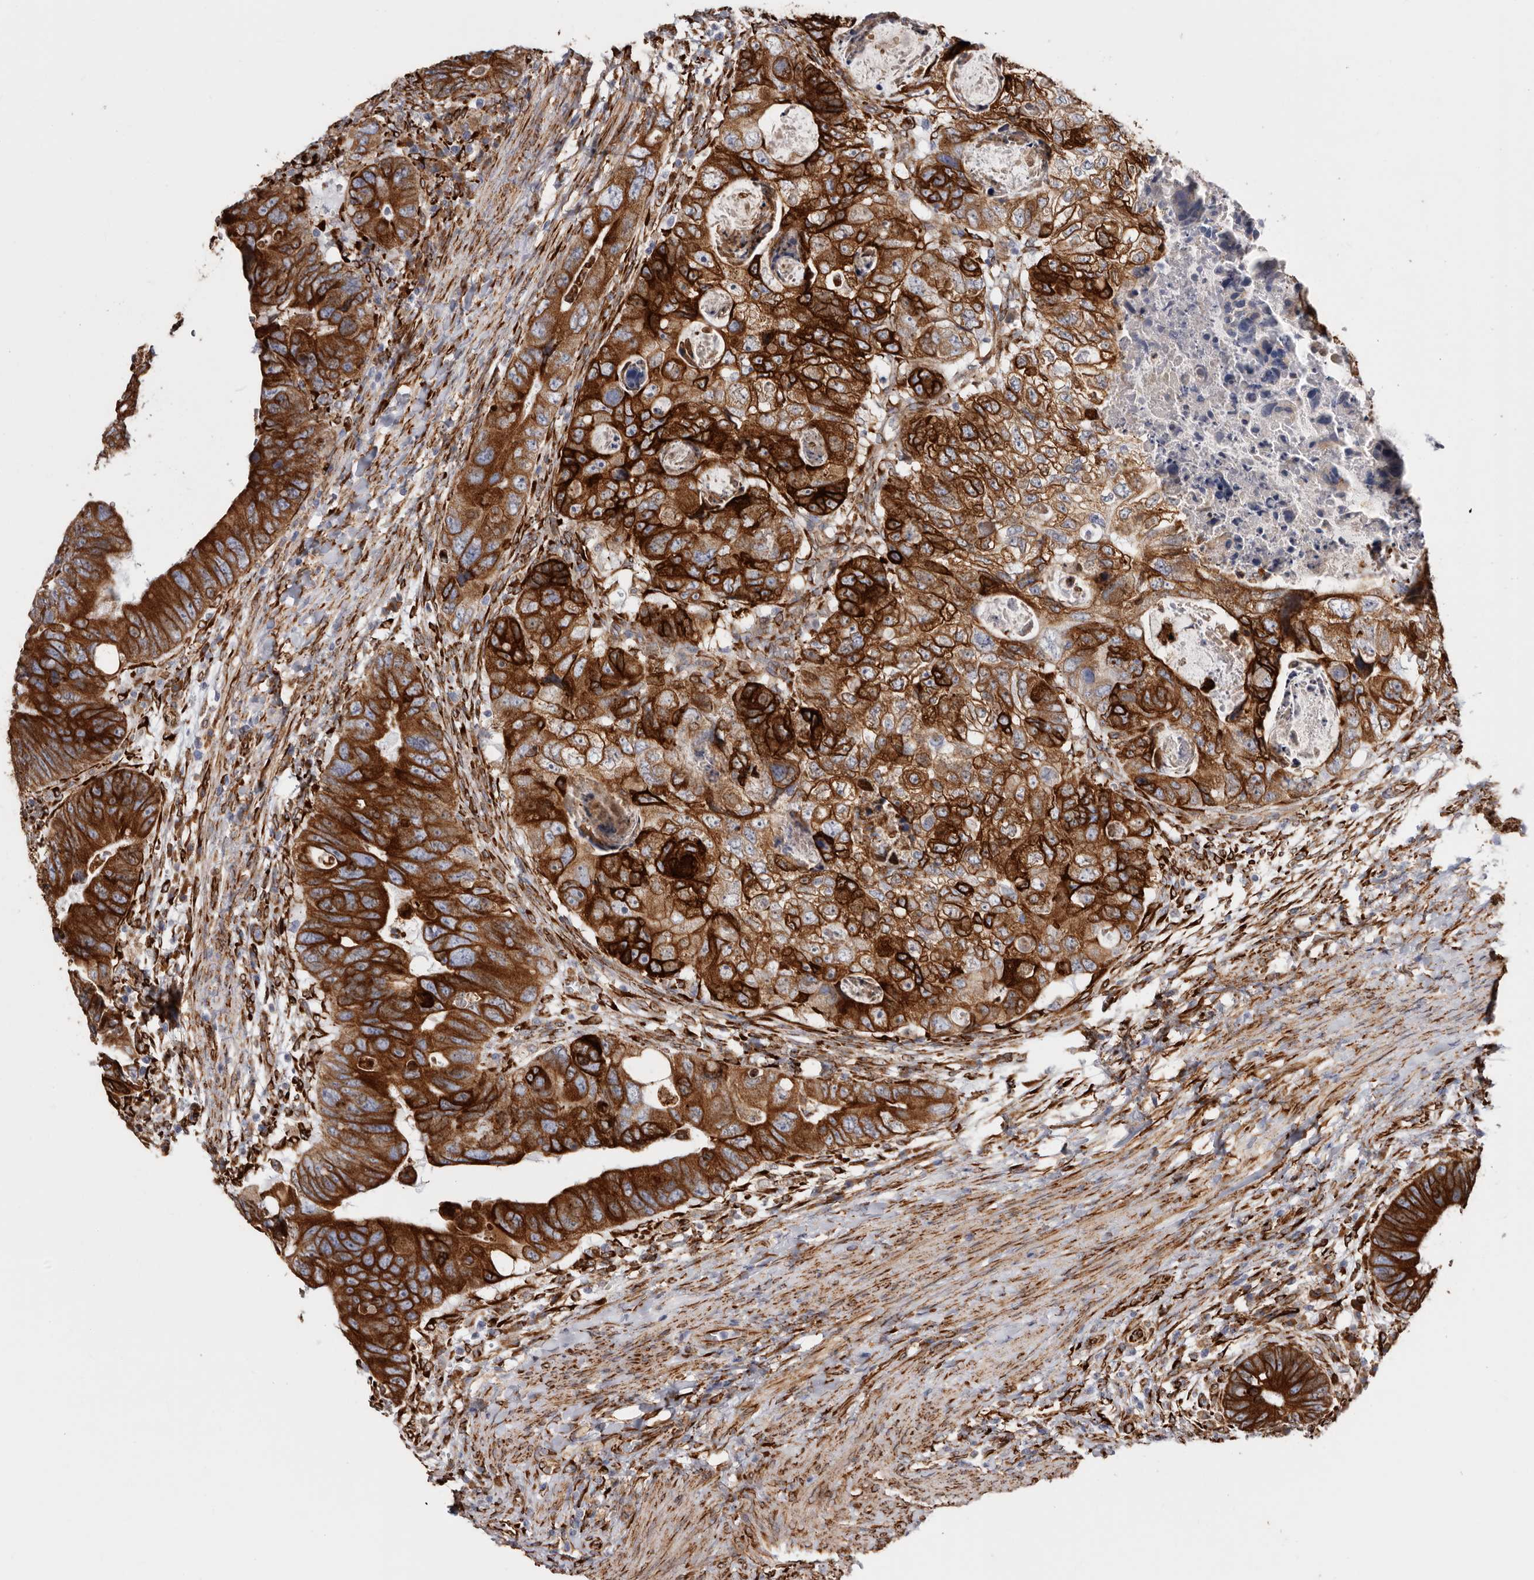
{"staining": {"intensity": "strong", "quantity": ">75%", "location": "cytoplasmic/membranous"}, "tissue": "colorectal cancer", "cell_type": "Tumor cells", "image_type": "cancer", "snomed": [{"axis": "morphology", "description": "Adenocarcinoma, NOS"}, {"axis": "topography", "description": "Rectum"}], "caption": "Immunohistochemical staining of colorectal adenocarcinoma shows high levels of strong cytoplasmic/membranous protein expression in approximately >75% of tumor cells.", "gene": "SEMA3E", "patient": {"sex": "male", "age": 59}}